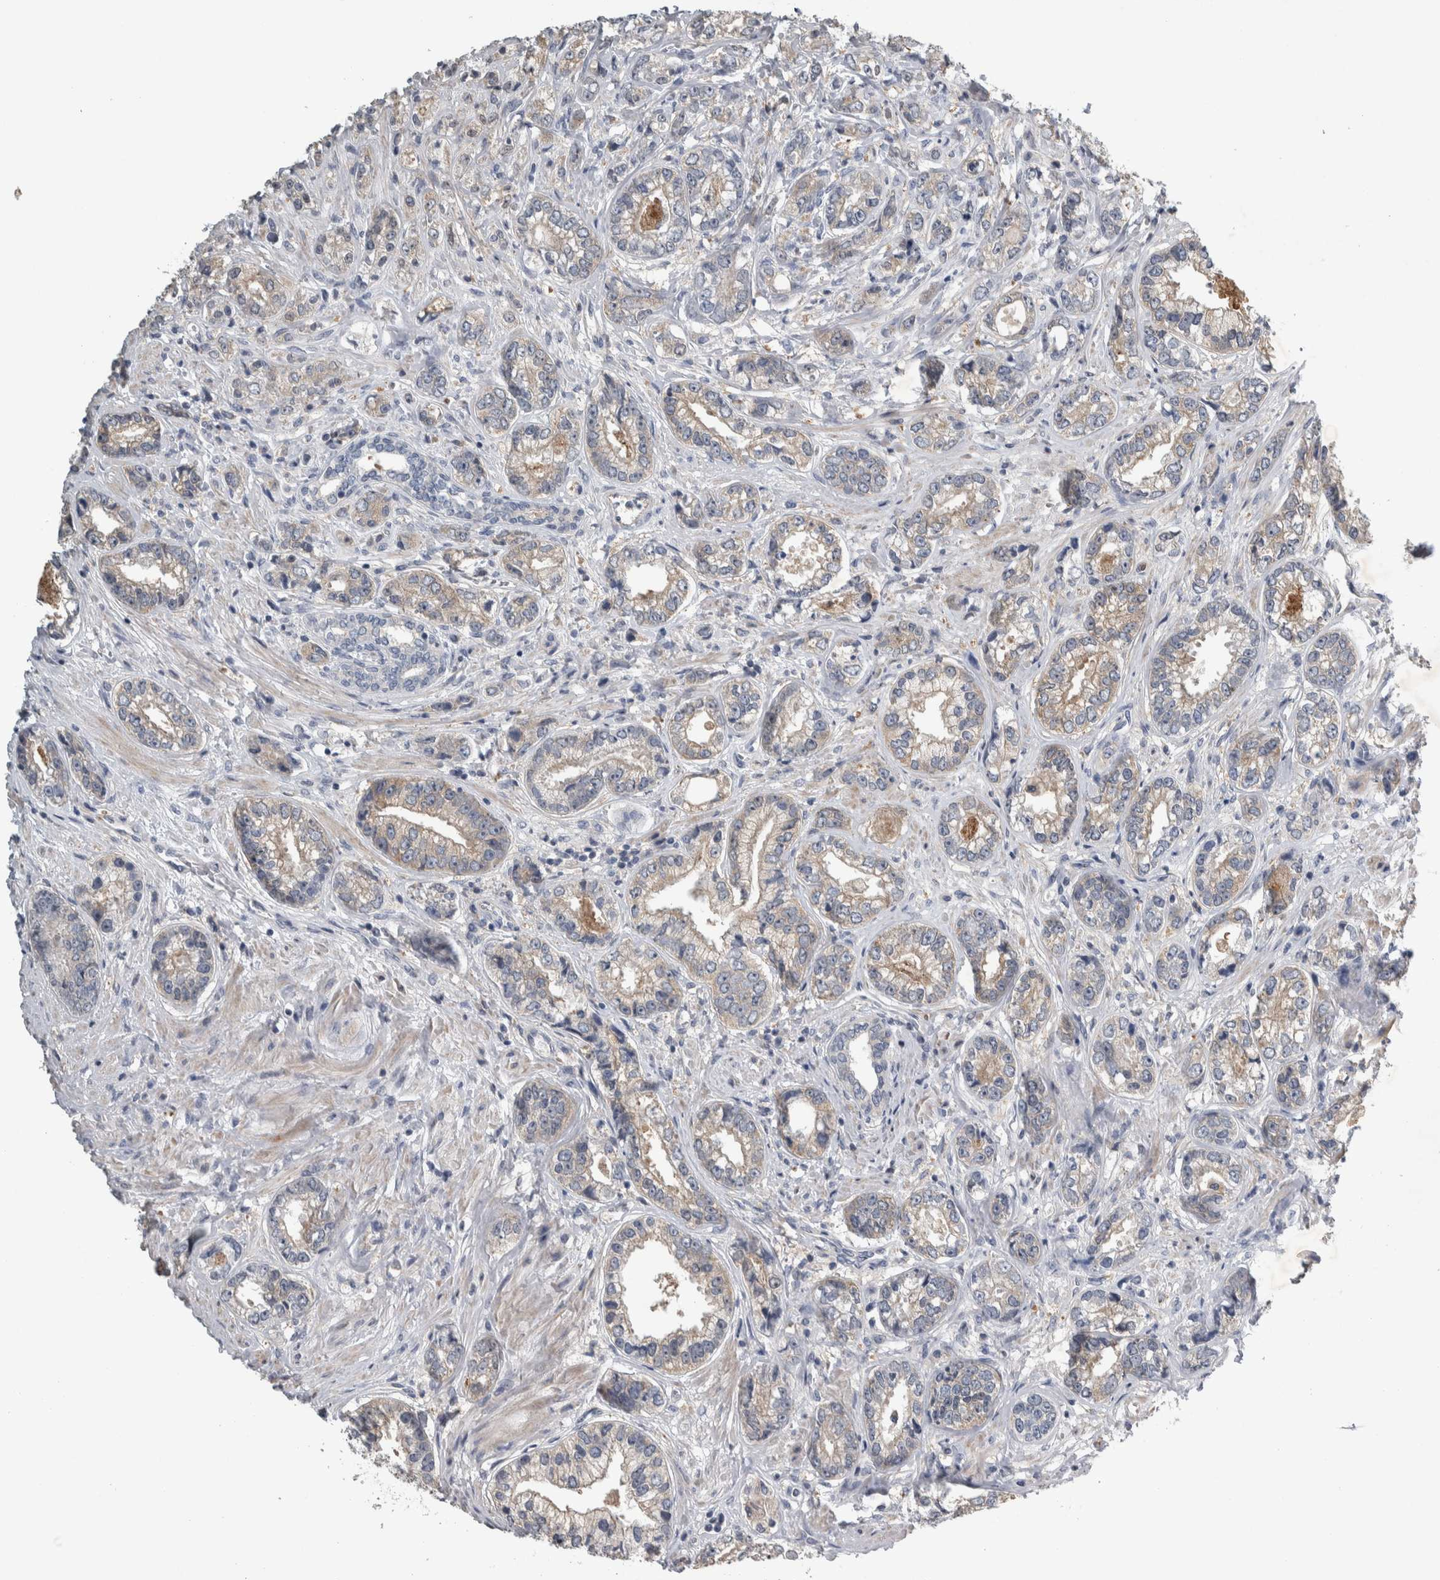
{"staining": {"intensity": "weak", "quantity": "25%-75%", "location": "cytoplasmic/membranous"}, "tissue": "prostate cancer", "cell_type": "Tumor cells", "image_type": "cancer", "snomed": [{"axis": "morphology", "description": "Adenocarcinoma, High grade"}, {"axis": "topography", "description": "Prostate"}], "caption": "The histopathology image demonstrates immunohistochemical staining of prostate cancer. There is weak cytoplasmic/membranous positivity is present in about 25%-75% of tumor cells. (DAB IHC with brightfield microscopy, high magnification).", "gene": "NT5C2", "patient": {"sex": "male", "age": 61}}